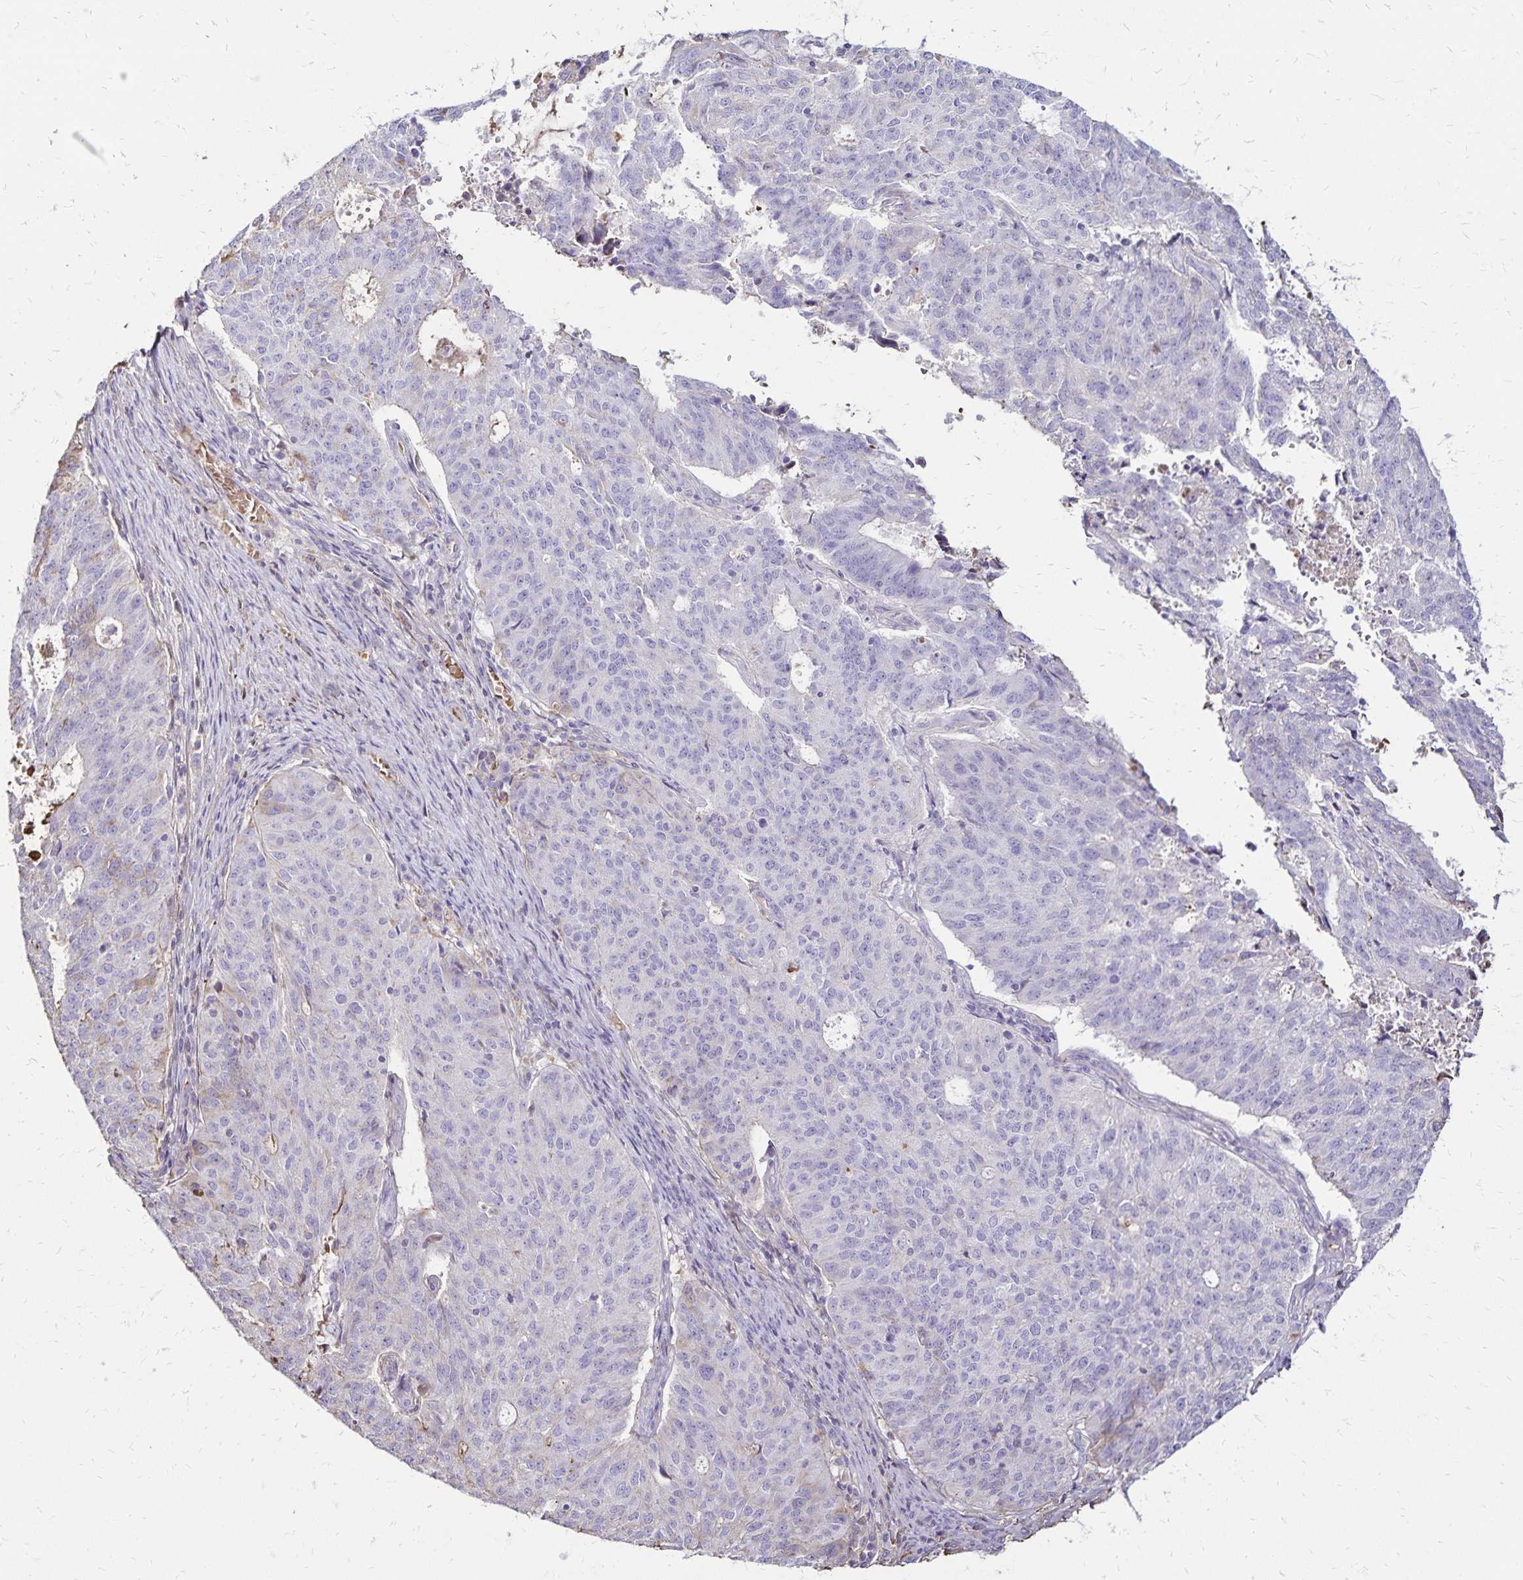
{"staining": {"intensity": "negative", "quantity": "none", "location": "none"}, "tissue": "endometrial cancer", "cell_type": "Tumor cells", "image_type": "cancer", "snomed": [{"axis": "morphology", "description": "Adenocarcinoma, NOS"}, {"axis": "topography", "description": "Endometrium"}], "caption": "IHC image of human endometrial cancer (adenocarcinoma) stained for a protein (brown), which shows no expression in tumor cells.", "gene": "KISS1", "patient": {"sex": "female", "age": 82}}